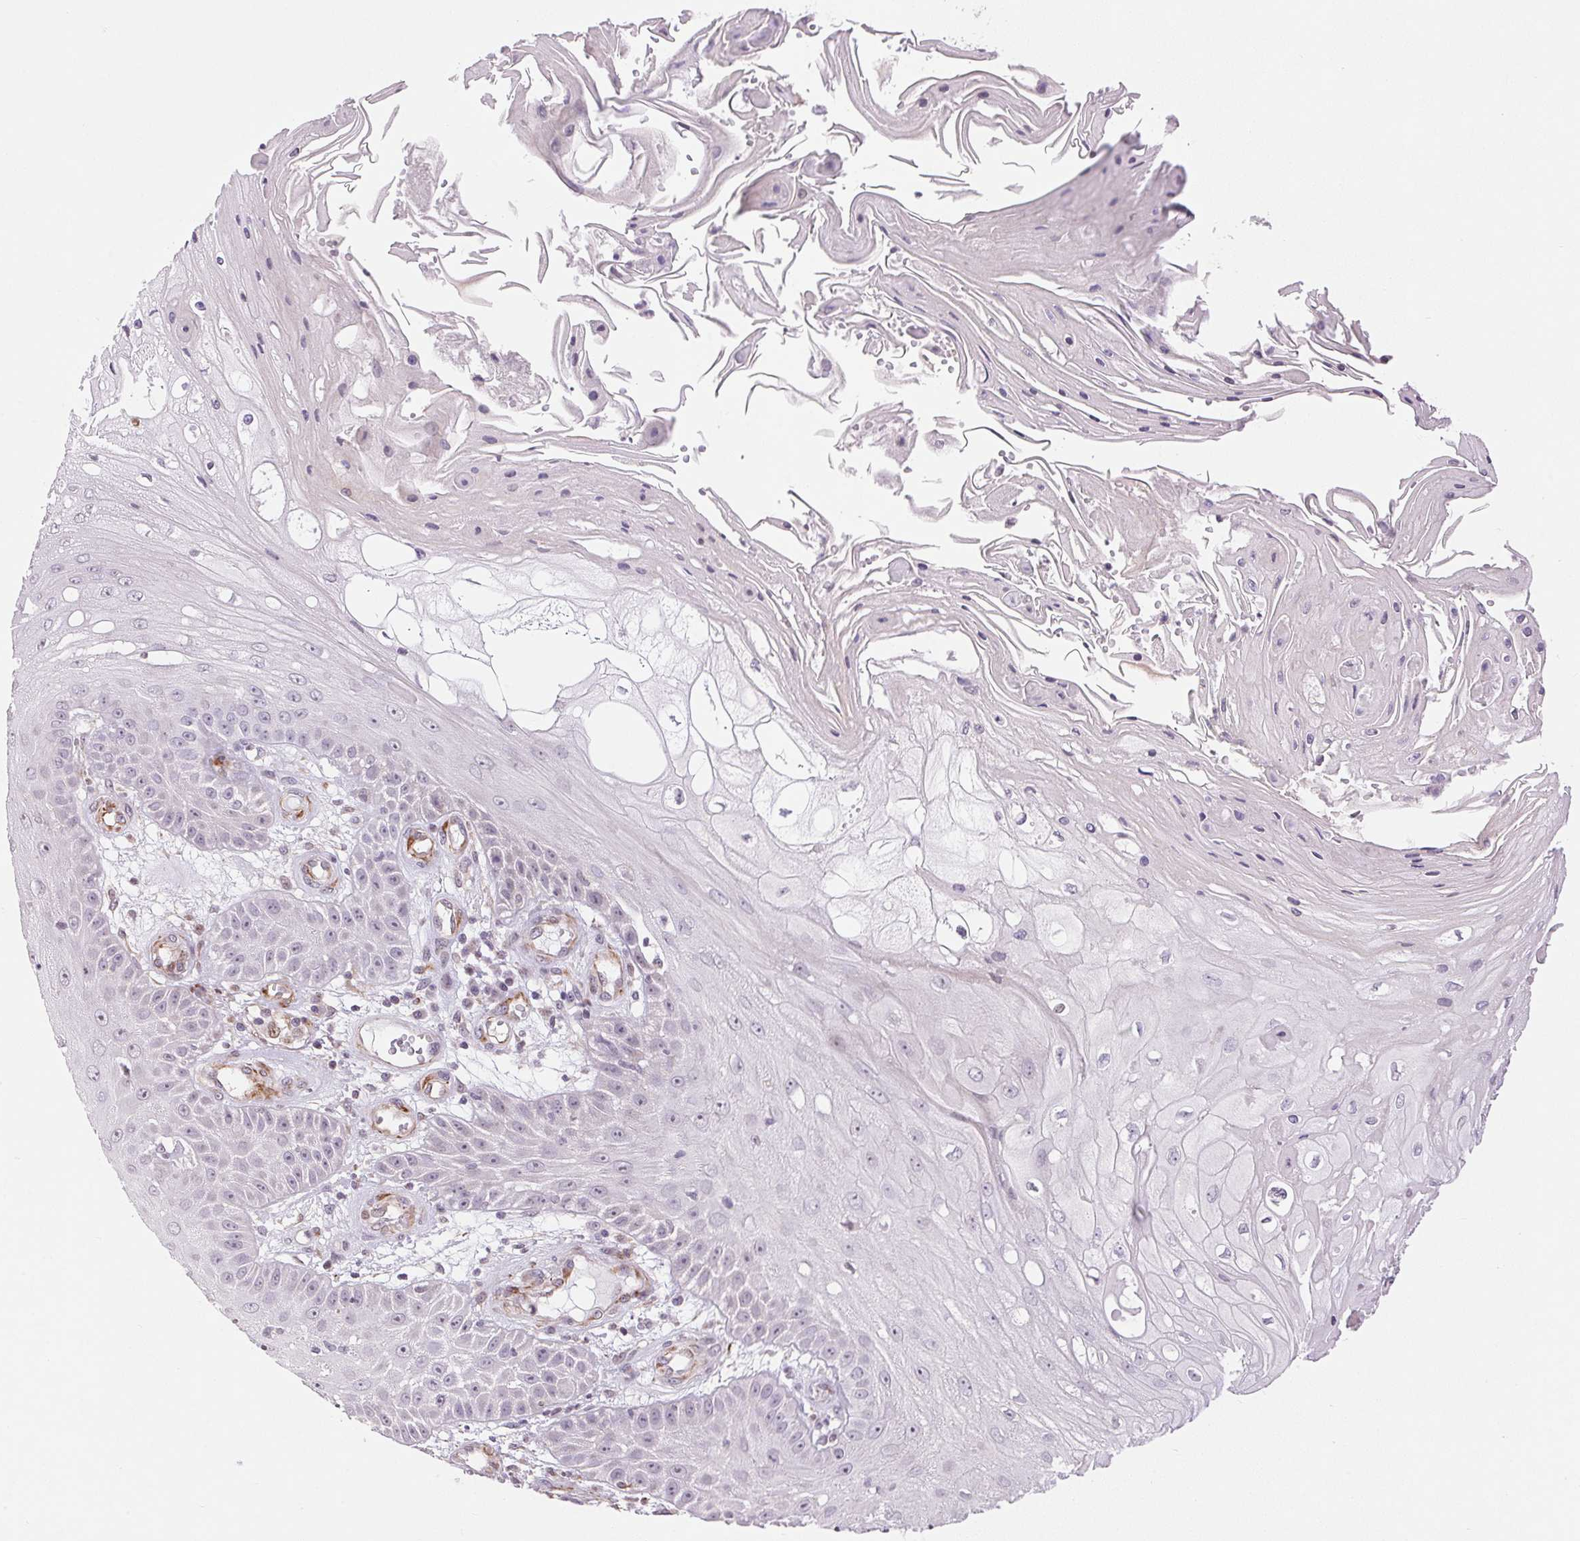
{"staining": {"intensity": "negative", "quantity": "none", "location": "none"}, "tissue": "skin cancer", "cell_type": "Tumor cells", "image_type": "cancer", "snomed": [{"axis": "morphology", "description": "Squamous cell carcinoma, NOS"}, {"axis": "topography", "description": "Skin"}], "caption": "This is an immunohistochemistry (IHC) micrograph of human skin cancer. There is no expression in tumor cells.", "gene": "GYG2", "patient": {"sex": "male", "age": 70}}